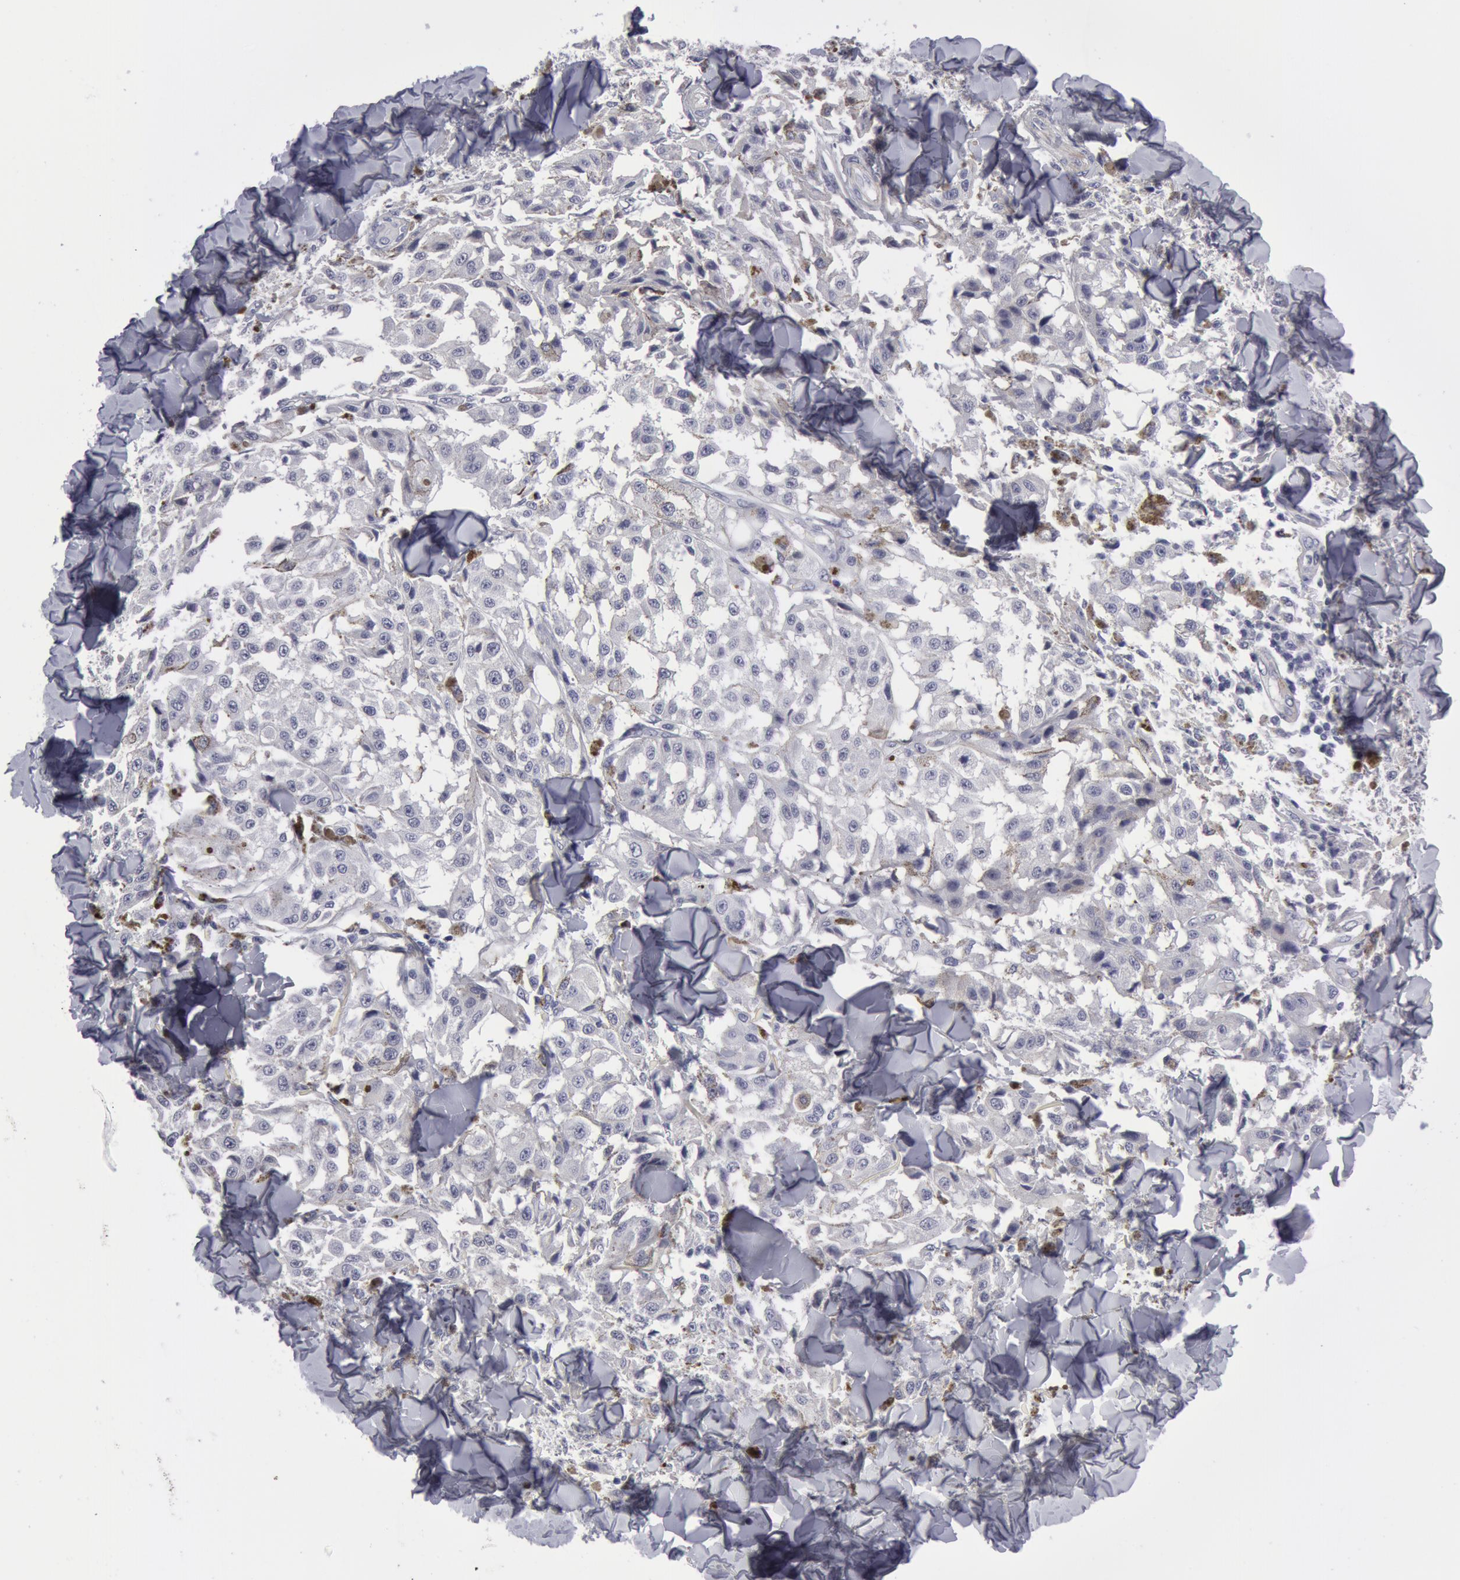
{"staining": {"intensity": "negative", "quantity": "none", "location": "none"}, "tissue": "melanoma", "cell_type": "Tumor cells", "image_type": "cancer", "snomed": [{"axis": "morphology", "description": "Malignant melanoma, NOS"}, {"axis": "topography", "description": "Skin"}], "caption": "This is an IHC histopathology image of human malignant melanoma. There is no staining in tumor cells.", "gene": "SMC1B", "patient": {"sex": "female", "age": 64}}